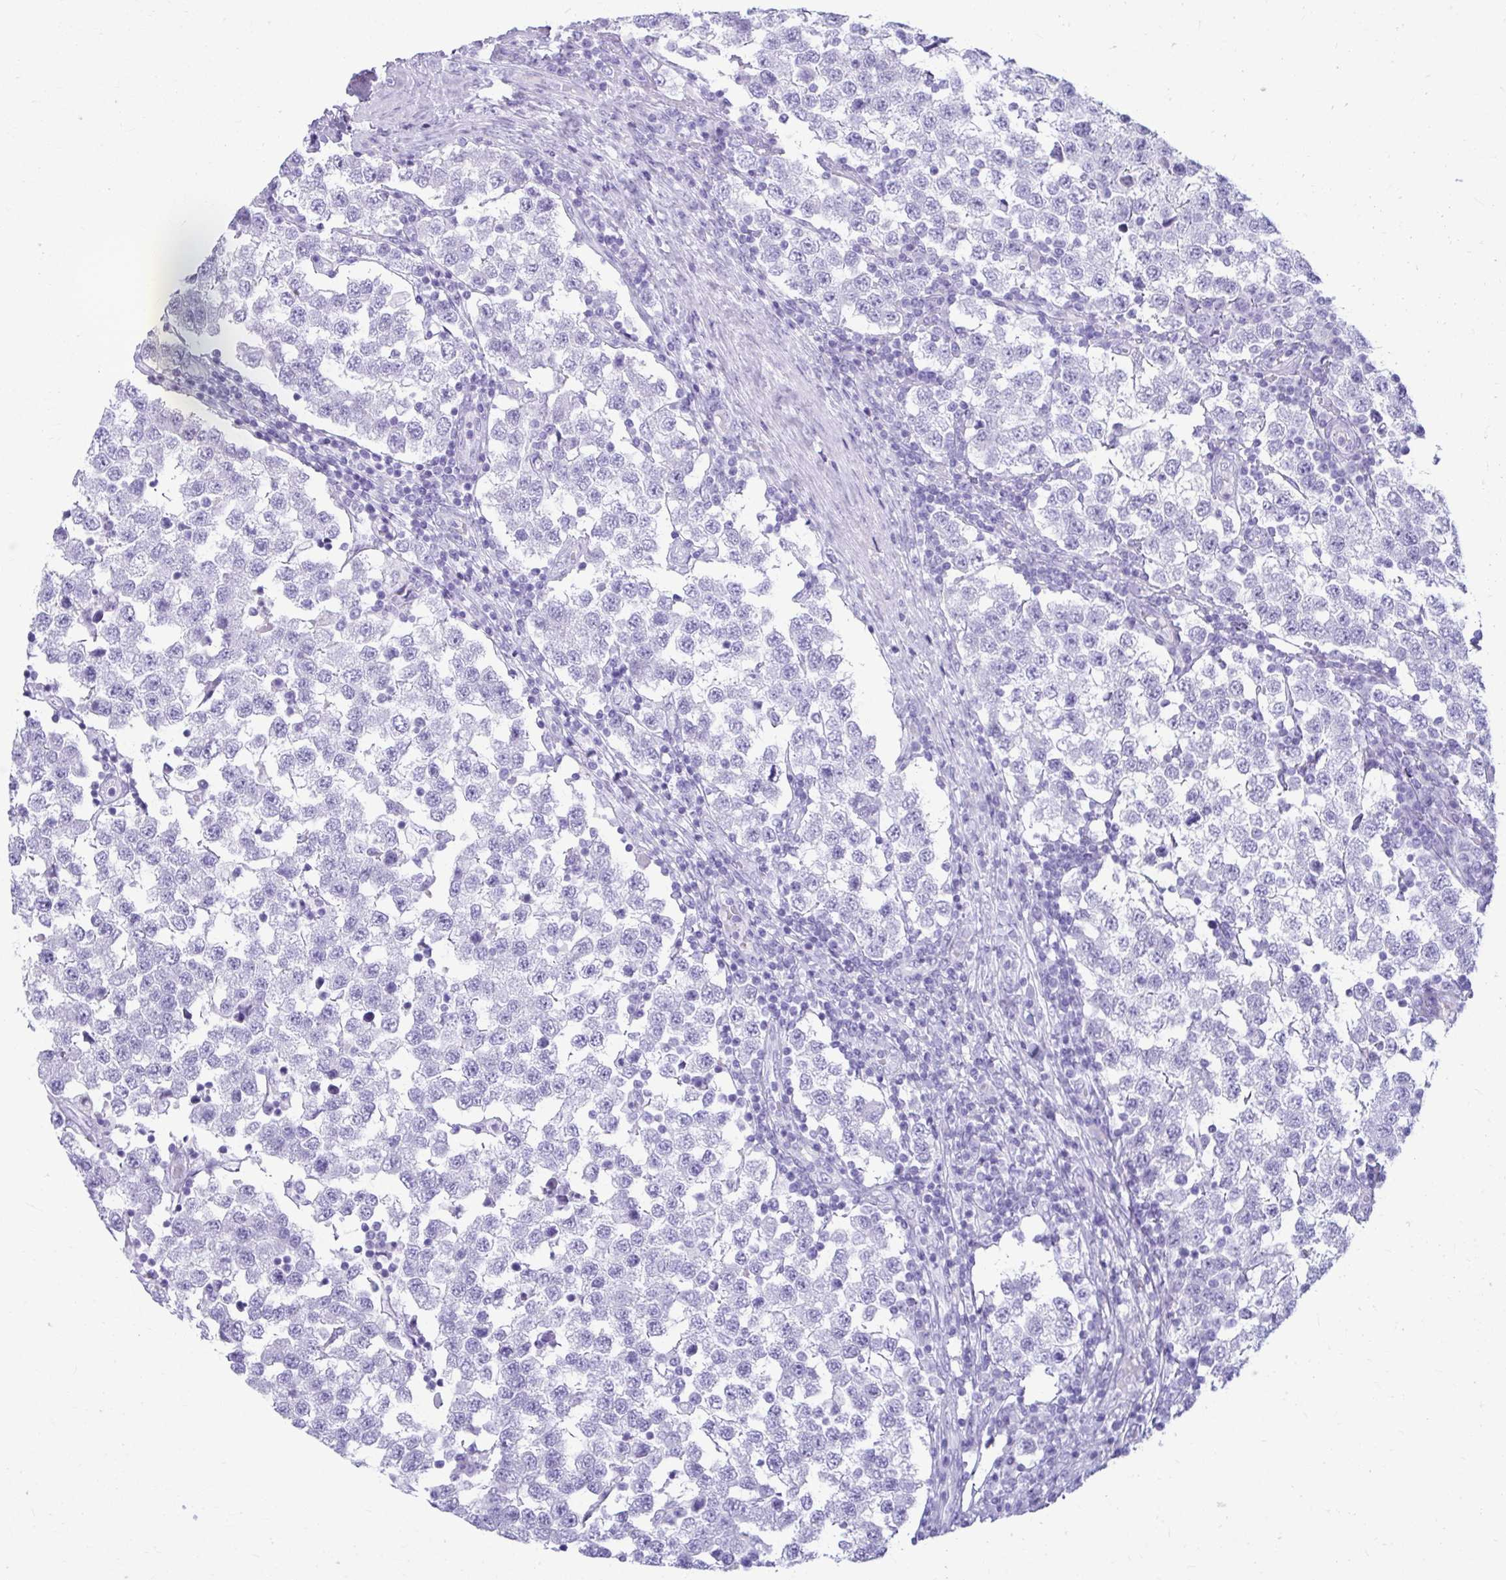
{"staining": {"intensity": "negative", "quantity": "none", "location": "none"}, "tissue": "testis cancer", "cell_type": "Tumor cells", "image_type": "cancer", "snomed": [{"axis": "morphology", "description": "Seminoma, NOS"}, {"axis": "topography", "description": "Testis"}], "caption": "This is an immunohistochemistry histopathology image of testis cancer (seminoma). There is no positivity in tumor cells.", "gene": "ATP4B", "patient": {"sex": "male", "age": 34}}